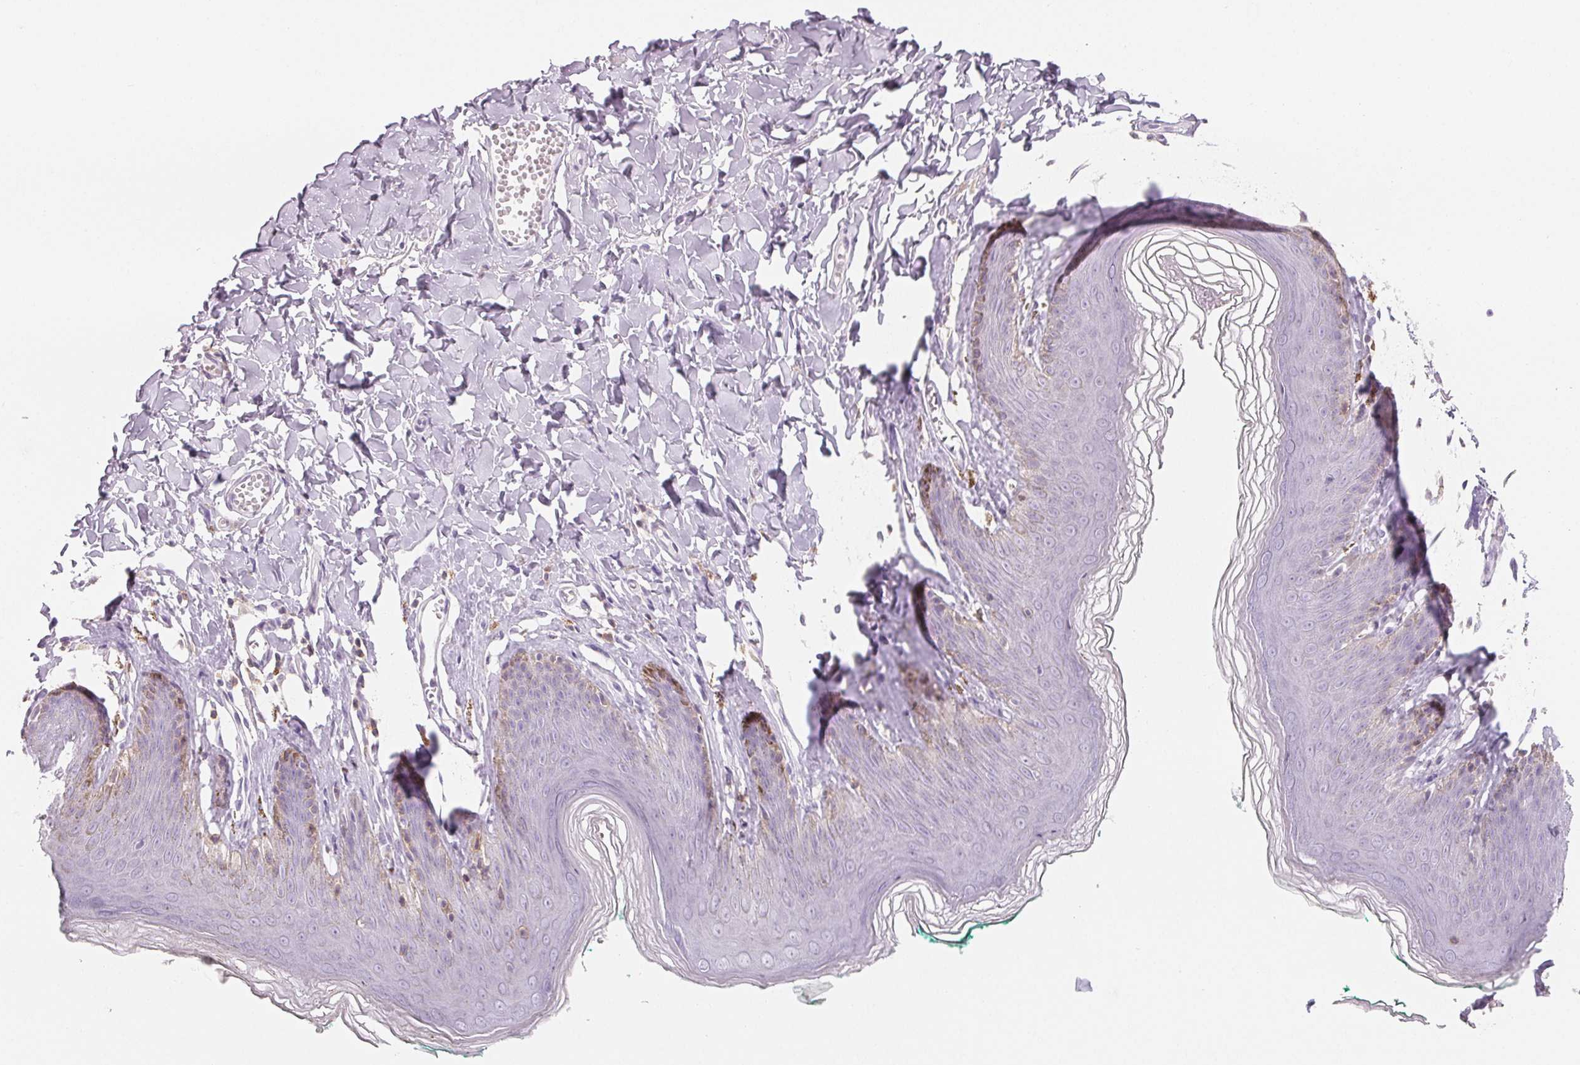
{"staining": {"intensity": "negative", "quantity": "none", "location": "none"}, "tissue": "skin", "cell_type": "Epidermal cells", "image_type": "normal", "snomed": [{"axis": "morphology", "description": "Normal tissue, NOS"}, {"axis": "topography", "description": "Vulva"}, {"axis": "topography", "description": "Peripheral nerve tissue"}], "caption": "Immunohistochemical staining of normal skin exhibits no significant staining in epidermal cells. (Brightfield microscopy of DAB (3,3'-diaminobenzidine) IHC at high magnification).", "gene": "CD69", "patient": {"sex": "female", "age": 66}}